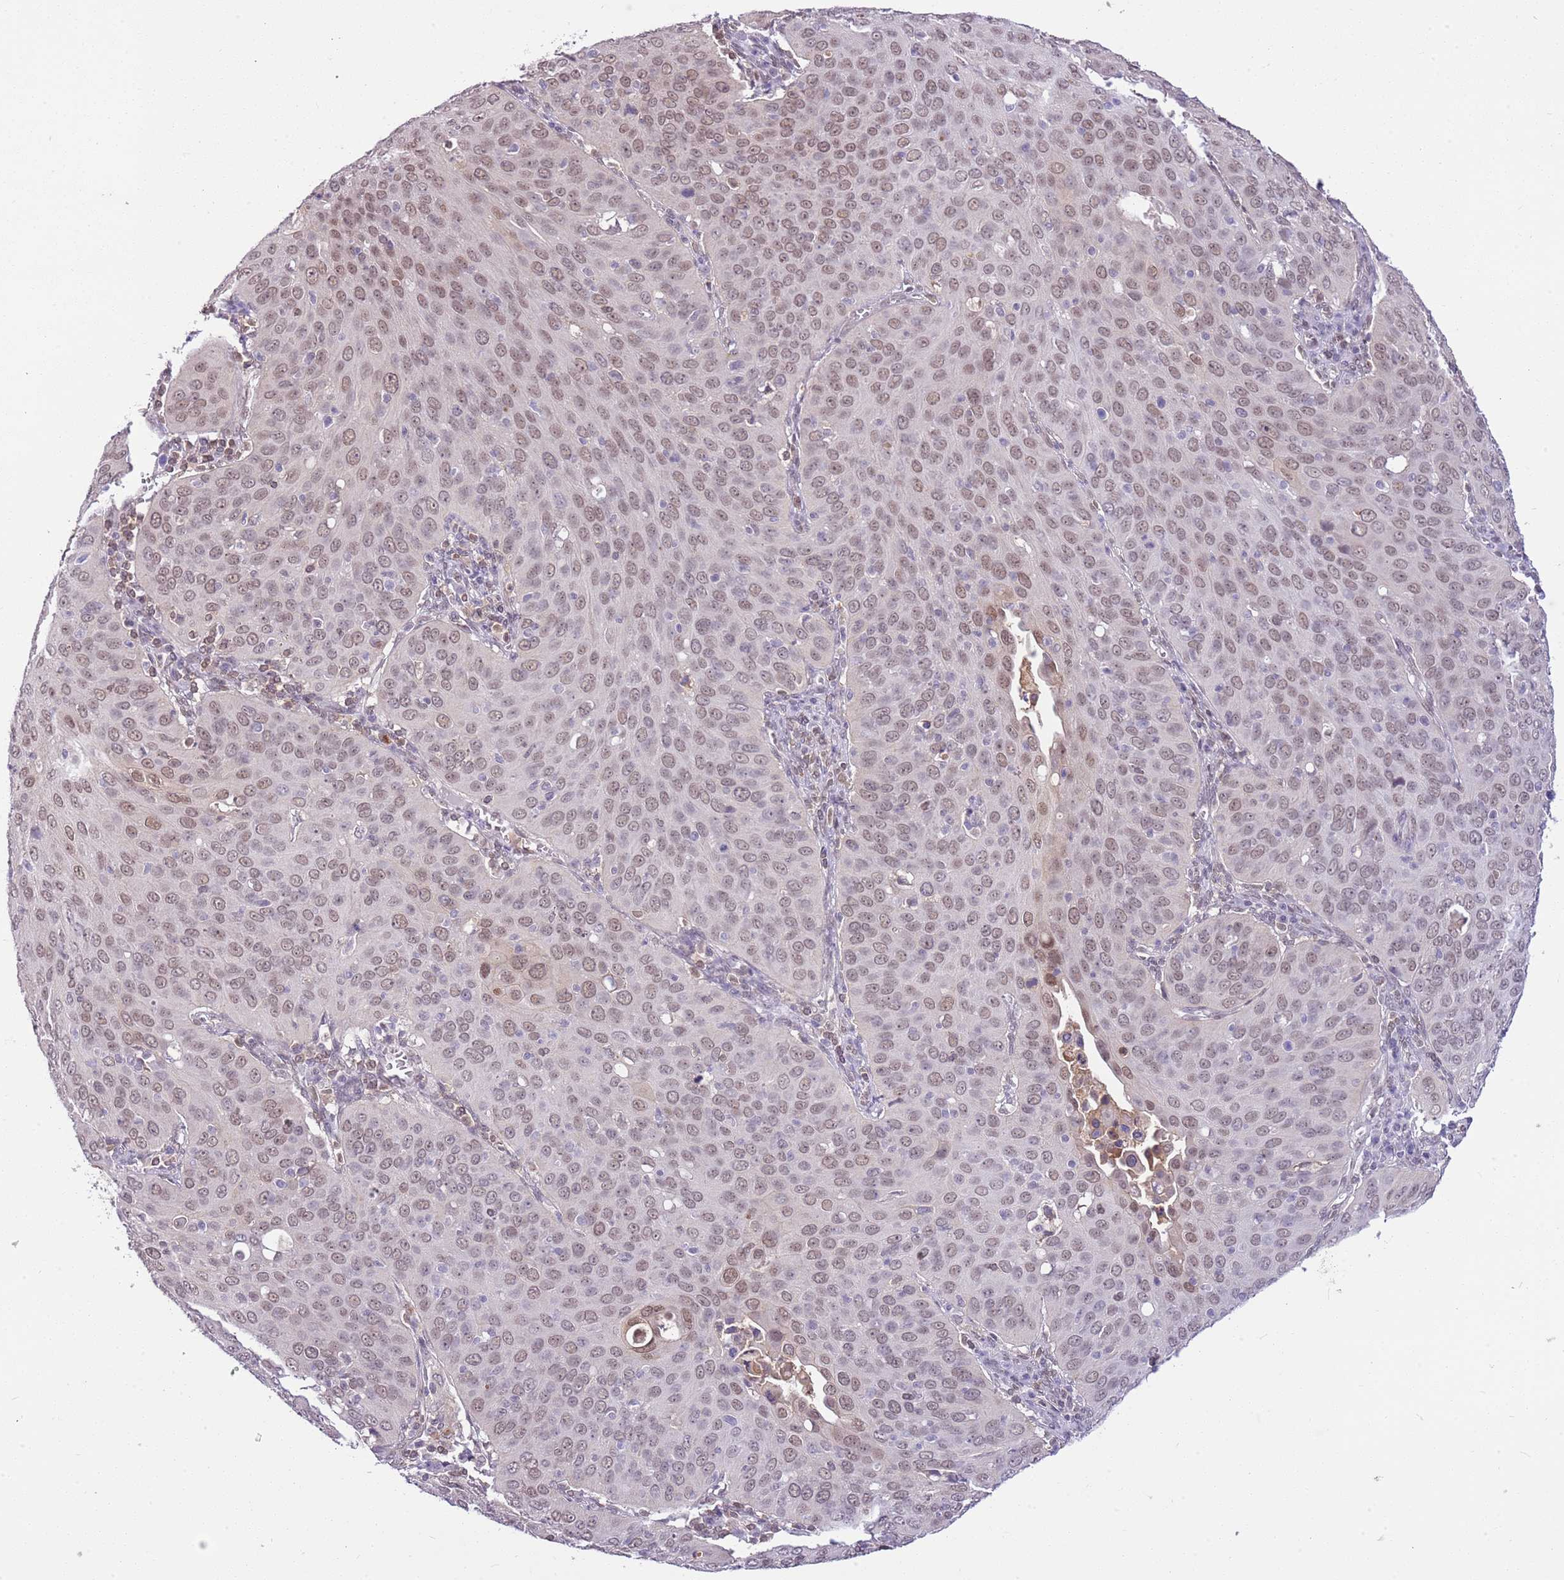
{"staining": {"intensity": "moderate", "quantity": ">75%", "location": "nuclear"}, "tissue": "cervical cancer", "cell_type": "Tumor cells", "image_type": "cancer", "snomed": [{"axis": "morphology", "description": "Squamous cell carcinoma, NOS"}, {"axis": "topography", "description": "Cervix"}], "caption": "Tumor cells show moderate nuclear positivity in about >75% of cells in cervical squamous cell carcinoma.", "gene": "DHX32", "patient": {"sex": "female", "age": 36}}